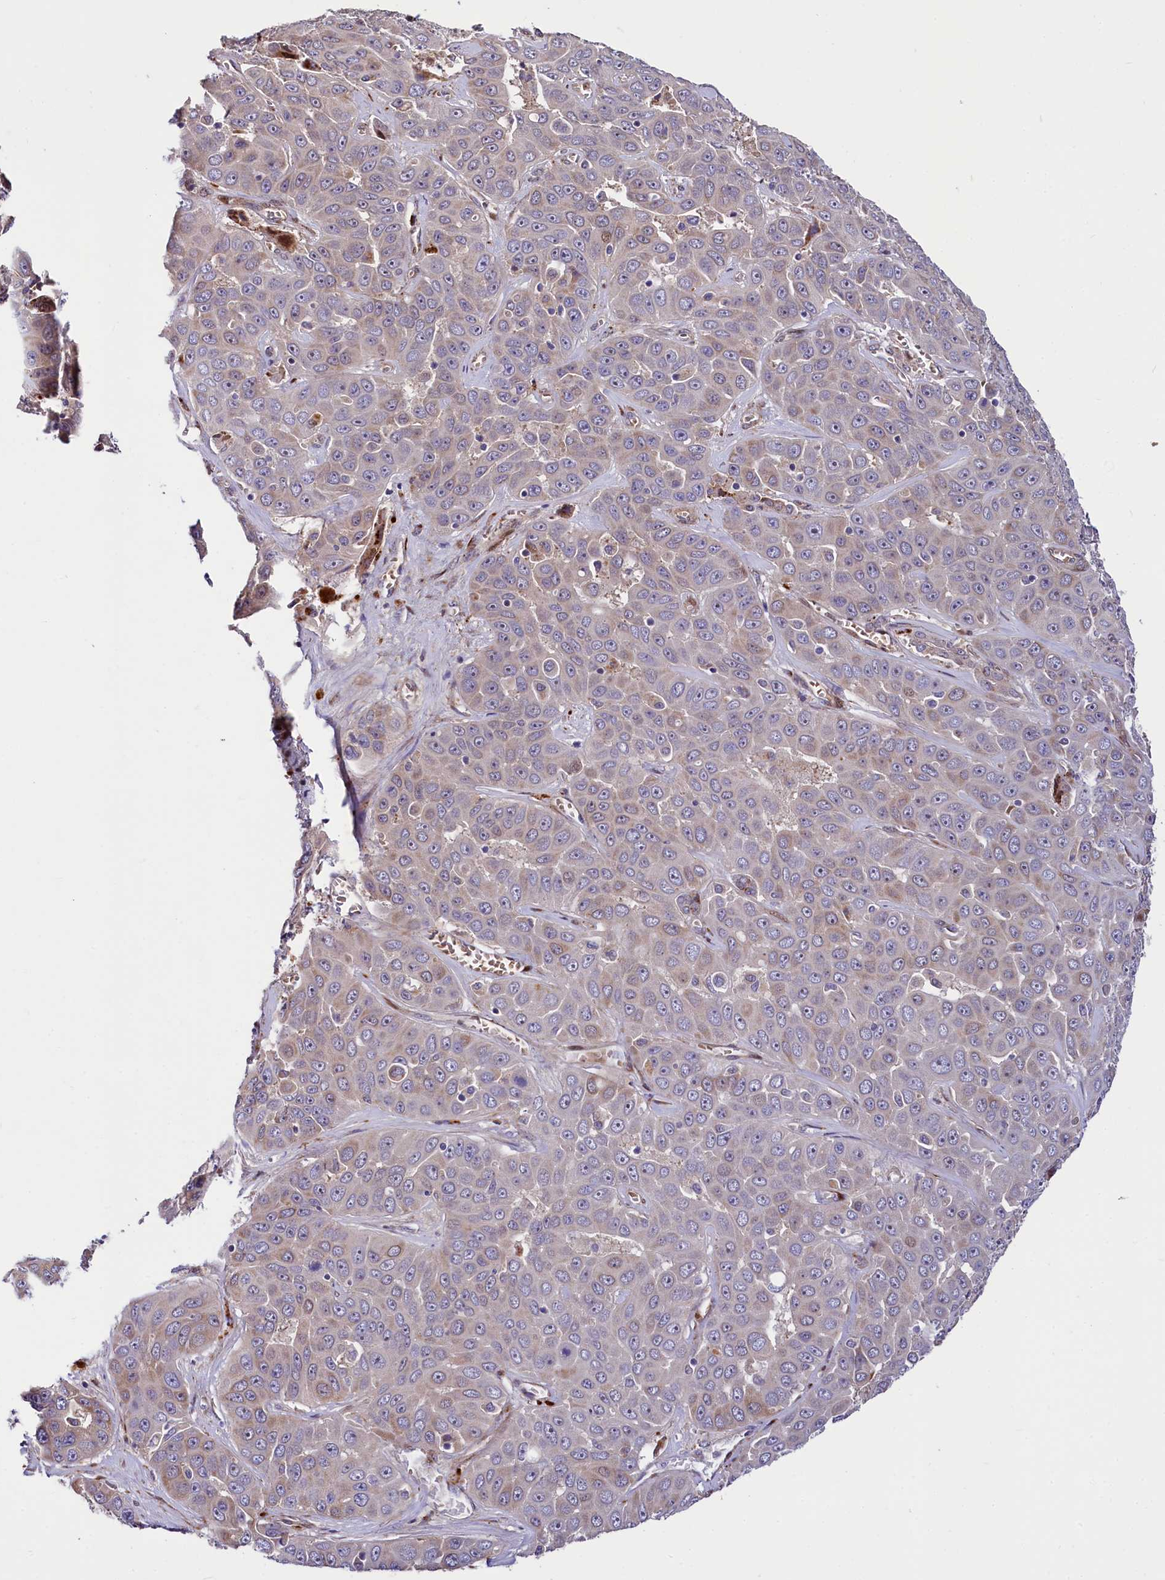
{"staining": {"intensity": "weak", "quantity": ">75%", "location": "cytoplasmic/membranous"}, "tissue": "liver cancer", "cell_type": "Tumor cells", "image_type": "cancer", "snomed": [{"axis": "morphology", "description": "Cholangiocarcinoma"}, {"axis": "topography", "description": "Liver"}], "caption": "A low amount of weak cytoplasmic/membranous positivity is identified in about >75% of tumor cells in liver cancer tissue.", "gene": "PDZRN3", "patient": {"sex": "female", "age": 52}}